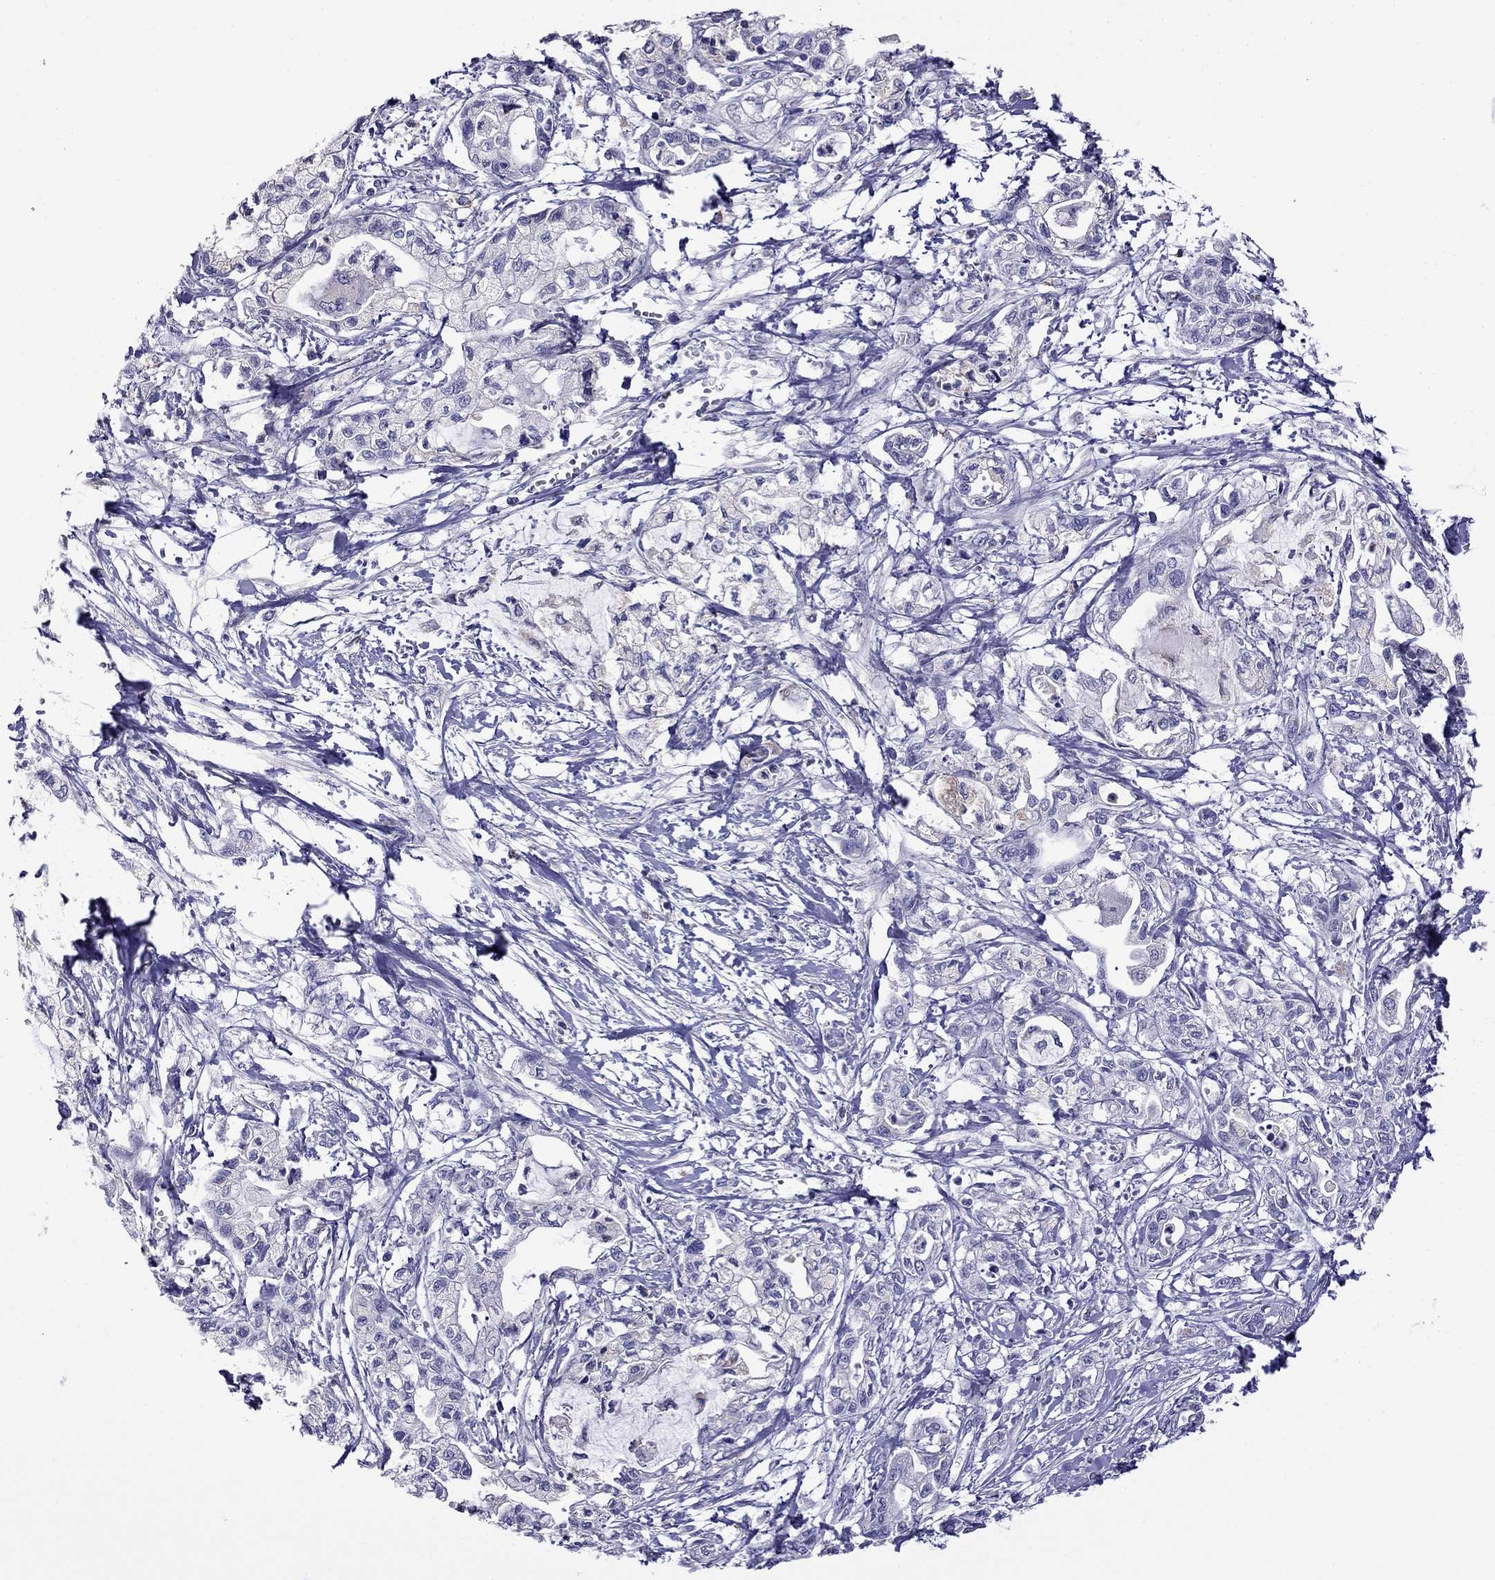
{"staining": {"intensity": "negative", "quantity": "none", "location": "none"}, "tissue": "pancreatic cancer", "cell_type": "Tumor cells", "image_type": "cancer", "snomed": [{"axis": "morphology", "description": "Adenocarcinoma, NOS"}, {"axis": "topography", "description": "Pancreas"}], "caption": "Immunohistochemical staining of human pancreatic cancer (adenocarcinoma) reveals no significant staining in tumor cells.", "gene": "STAR", "patient": {"sex": "male", "age": 54}}